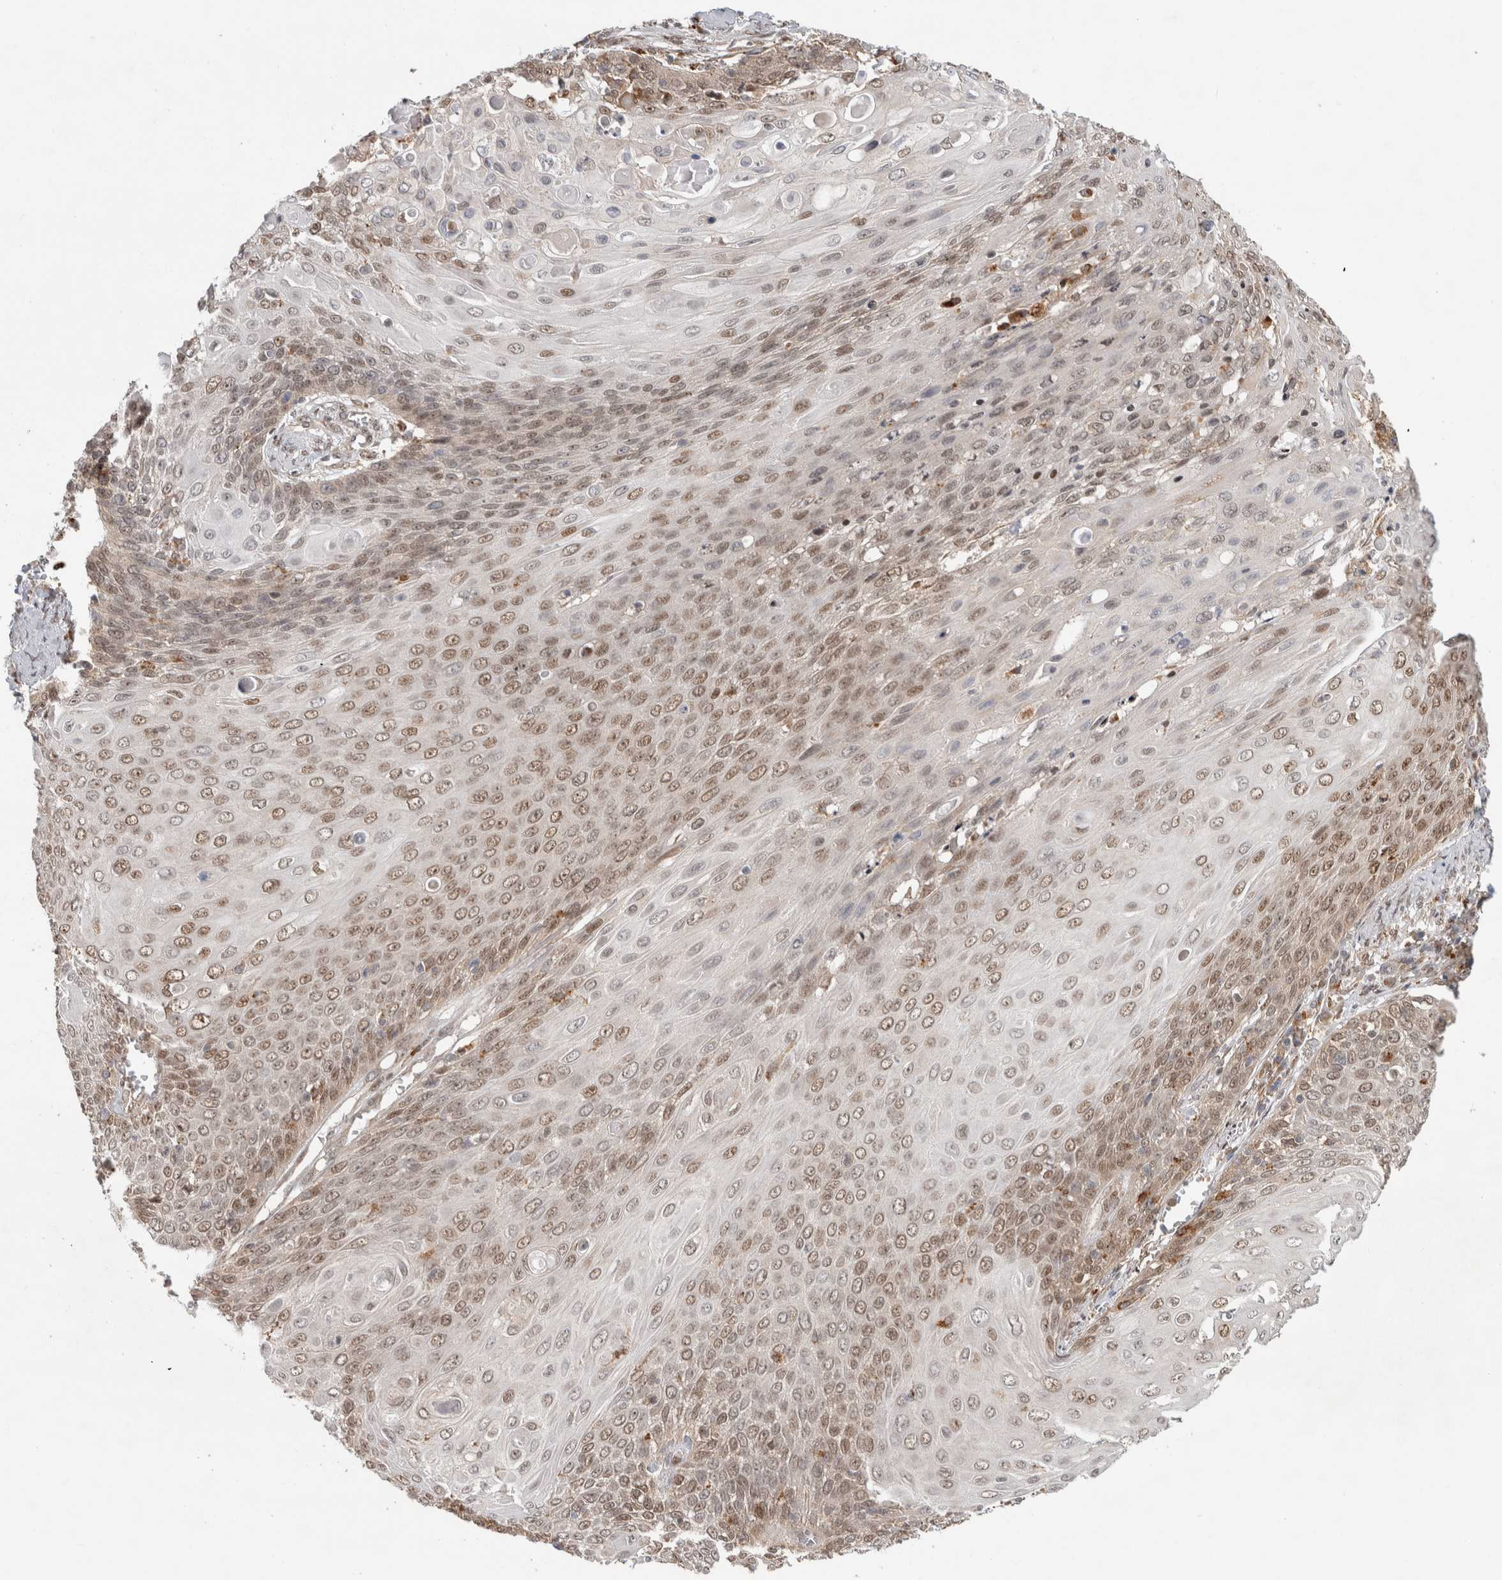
{"staining": {"intensity": "moderate", "quantity": ">75%", "location": "nuclear"}, "tissue": "cervical cancer", "cell_type": "Tumor cells", "image_type": "cancer", "snomed": [{"axis": "morphology", "description": "Squamous cell carcinoma, NOS"}, {"axis": "topography", "description": "Cervix"}], "caption": "A photomicrograph of cervical squamous cell carcinoma stained for a protein exhibits moderate nuclear brown staining in tumor cells. (Brightfield microscopy of DAB IHC at high magnification).", "gene": "NAB2", "patient": {"sex": "female", "age": 39}}